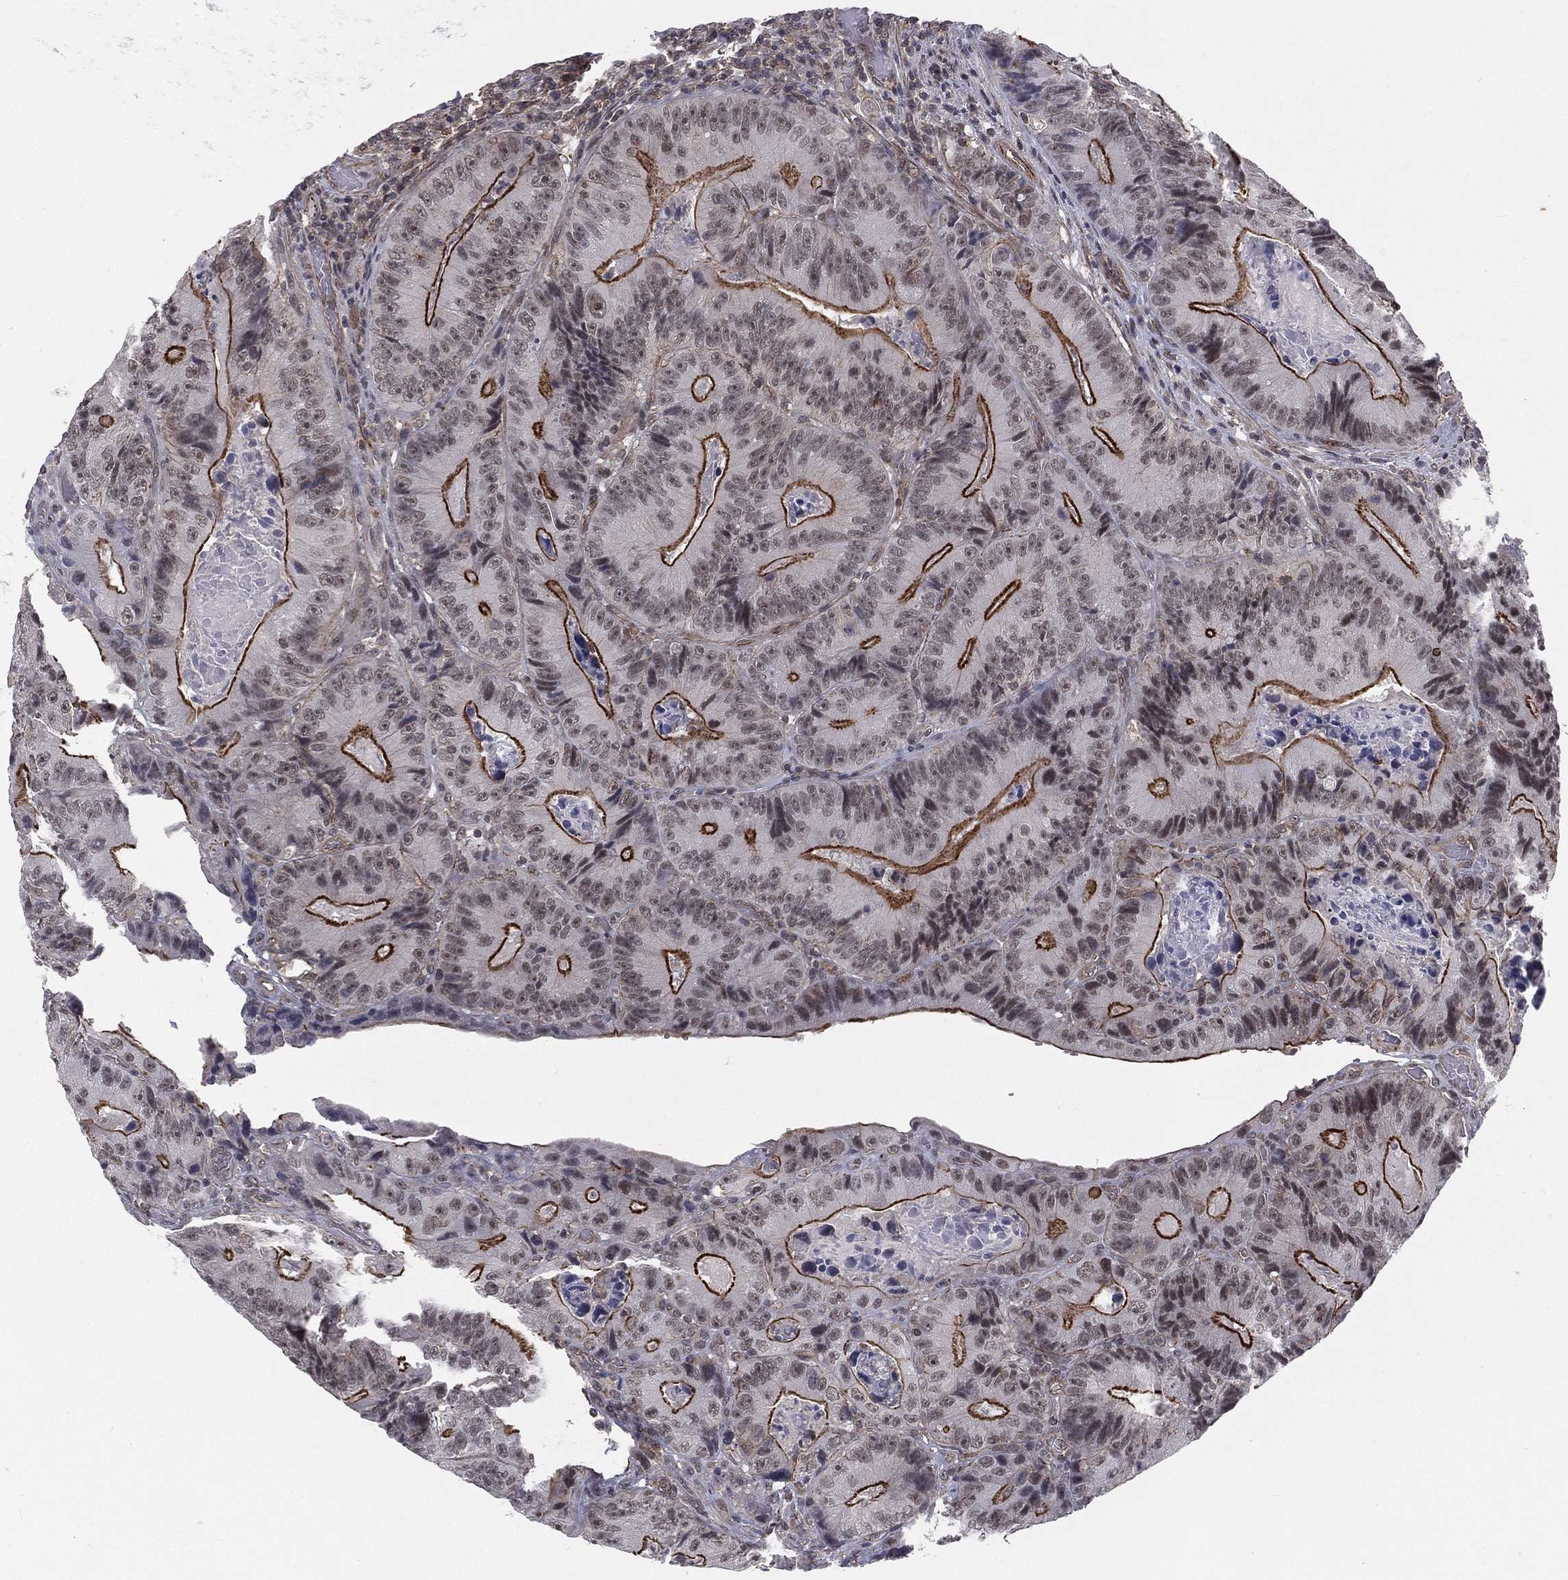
{"staining": {"intensity": "strong", "quantity": "25%-75%", "location": "cytoplasmic/membranous,nuclear"}, "tissue": "colorectal cancer", "cell_type": "Tumor cells", "image_type": "cancer", "snomed": [{"axis": "morphology", "description": "Adenocarcinoma, NOS"}, {"axis": "topography", "description": "Colon"}], "caption": "Approximately 25%-75% of tumor cells in colorectal adenocarcinoma exhibit strong cytoplasmic/membranous and nuclear protein expression as visualized by brown immunohistochemical staining.", "gene": "MORC2", "patient": {"sex": "female", "age": 86}}